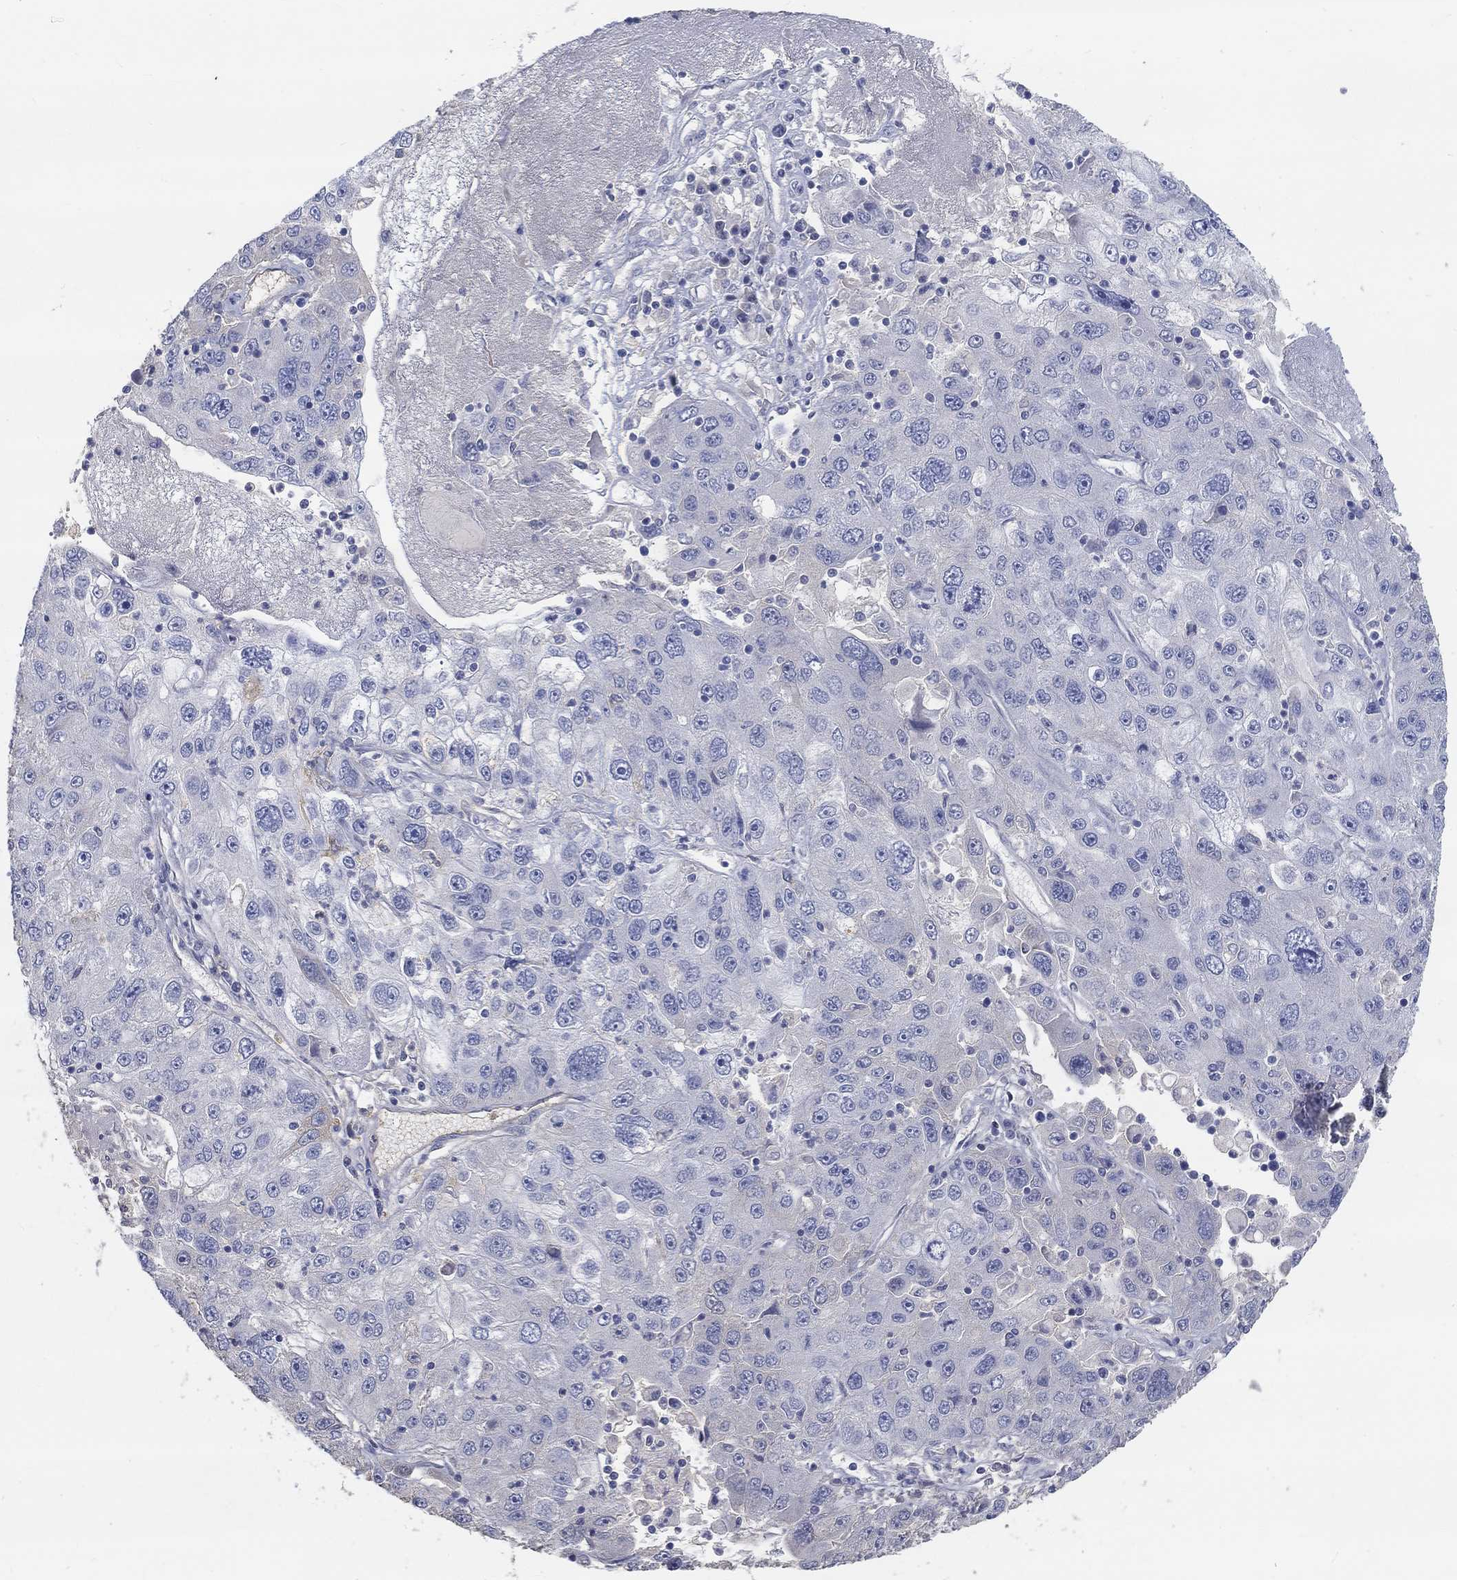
{"staining": {"intensity": "weak", "quantity": "<25%", "location": "cytoplasmic/membranous"}, "tissue": "stomach cancer", "cell_type": "Tumor cells", "image_type": "cancer", "snomed": [{"axis": "morphology", "description": "Adenocarcinoma, NOS"}, {"axis": "topography", "description": "Stomach"}], "caption": "This is a micrograph of IHC staining of stomach cancer (adenocarcinoma), which shows no positivity in tumor cells.", "gene": "FGF2", "patient": {"sex": "male", "age": 56}}